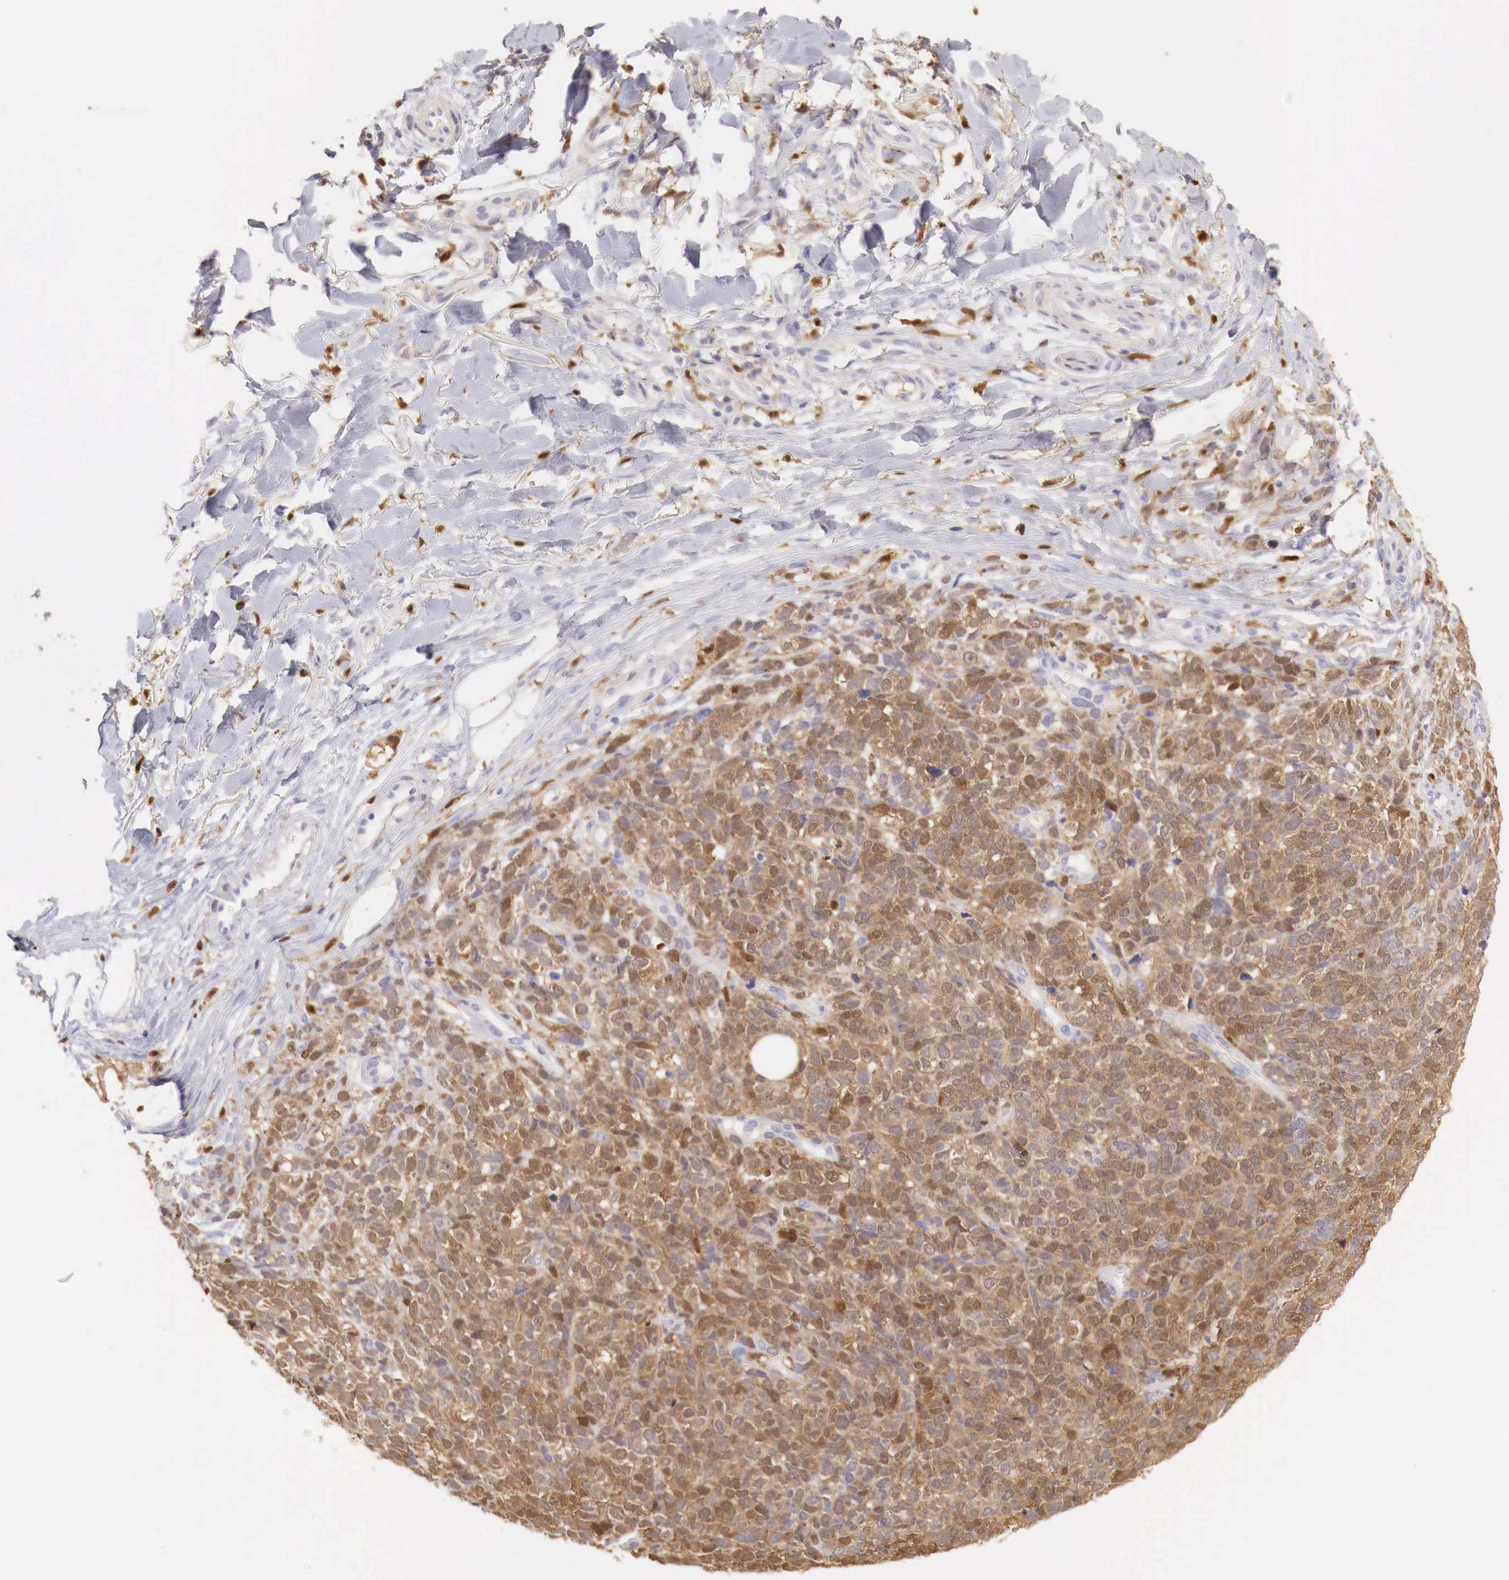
{"staining": {"intensity": "strong", "quantity": ">75%", "location": "cytoplasmic/membranous"}, "tissue": "melanoma", "cell_type": "Tumor cells", "image_type": "cancer", "snomed": [{"axis": "morphology", "description": "Malignant melanoma, NOS"}, {"axis": "topography", "description": "Skin"}], "caption": "Malignant melanoma stained with a protein marker displays strong staining in tumor cells.", "gene": "RENBP", "patient": {"sex": "female", "age": 85}}